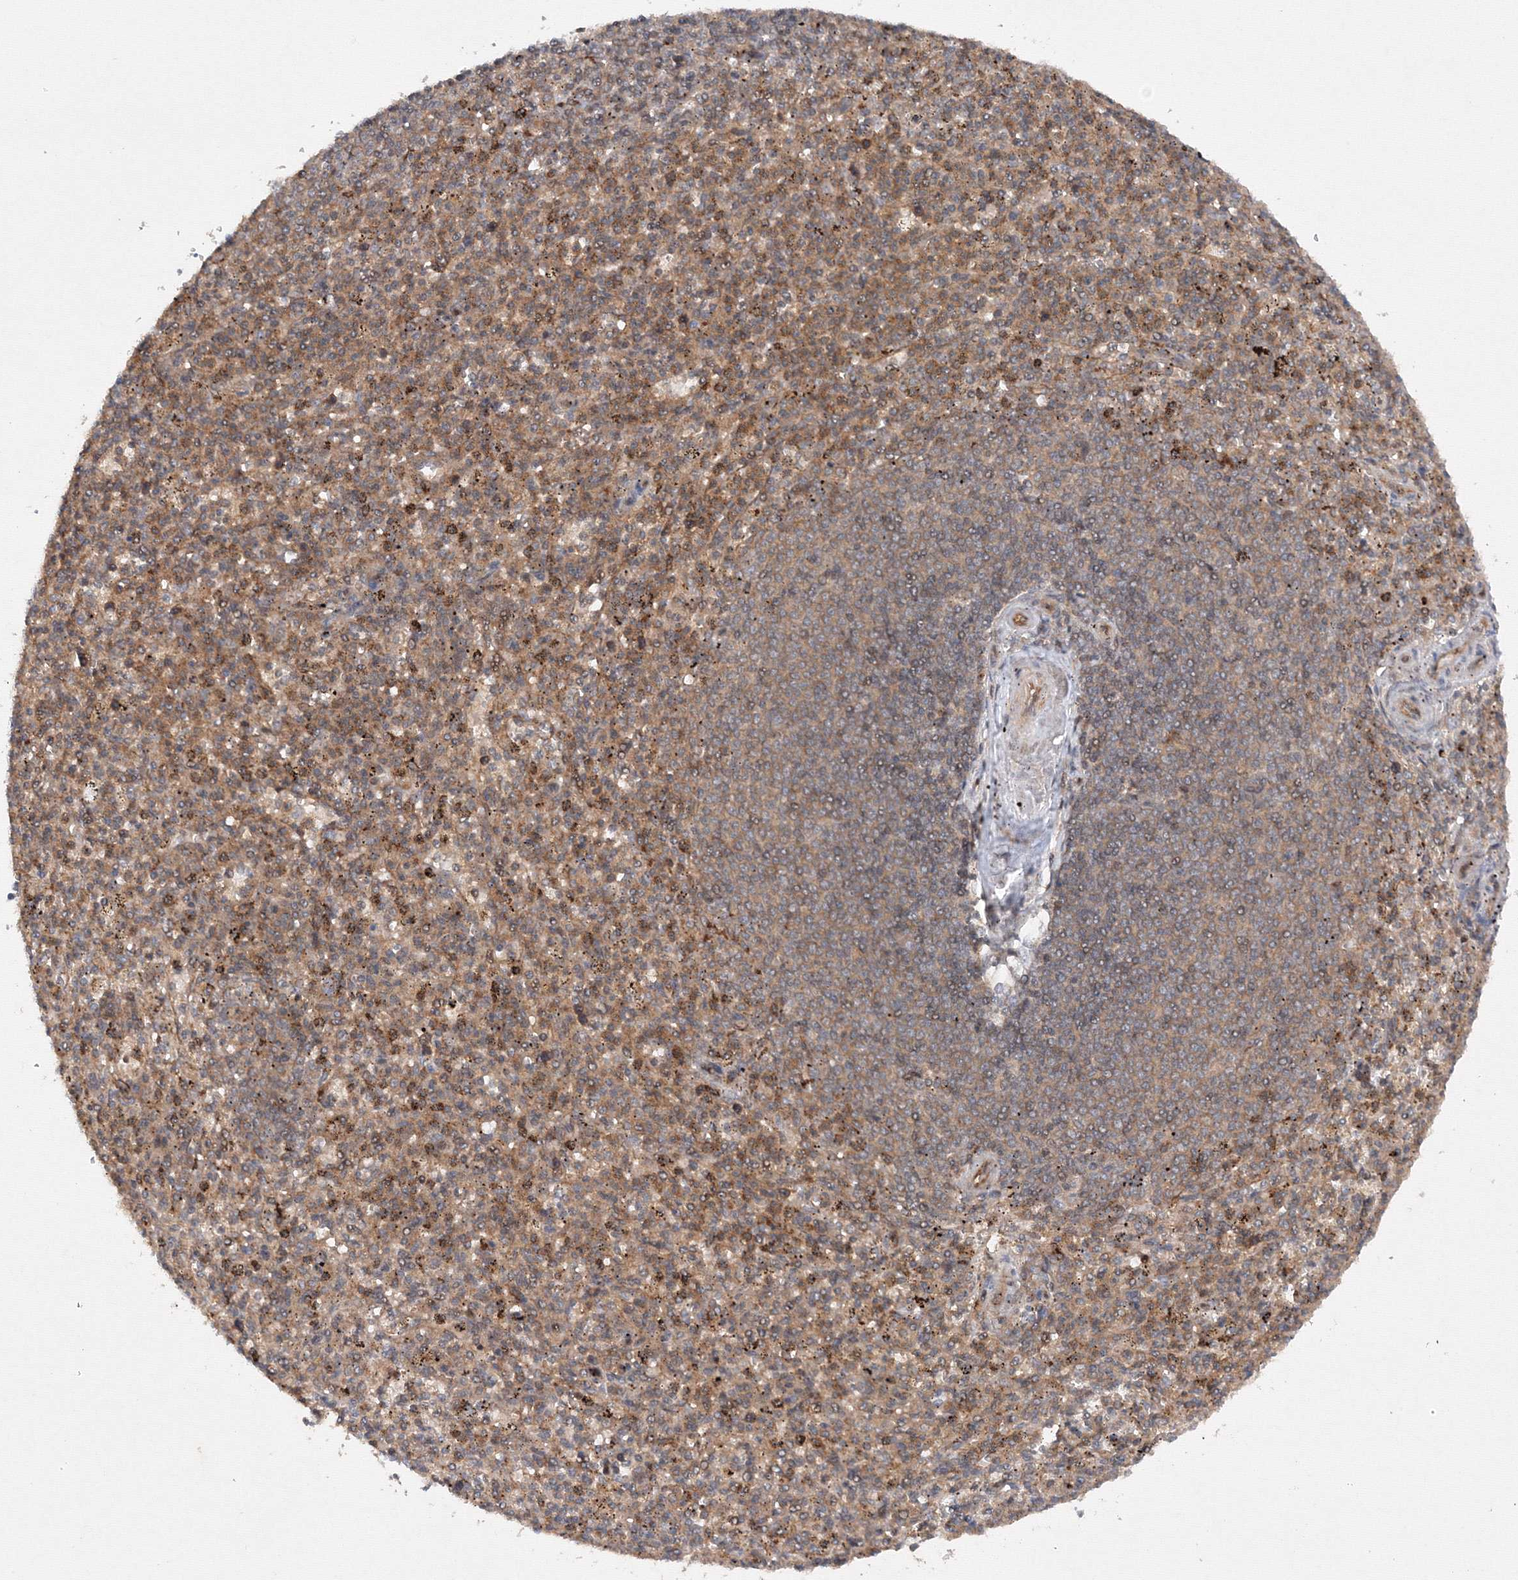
{"staining": {"intensity": "moderate", "quantity": "25%-75%", "location": "cytoplasmic/membranous"}, "tissue": "spleen", "cell_type": "Cells in red pulp", "image_type": "normal", "snomed": [{"axis": "morphology", "description": "Normal tissue, NOS"}, {"axis": "topography", "description": "Spleen"}], "caption": "Human spleen stained with a brown dye shows moderate cytoplasmic/membranous positive expression in approximately 25%-75% of cells in red pulp.", "gene": "DCTD", "patient": {"sex": "male", "age": 72}}